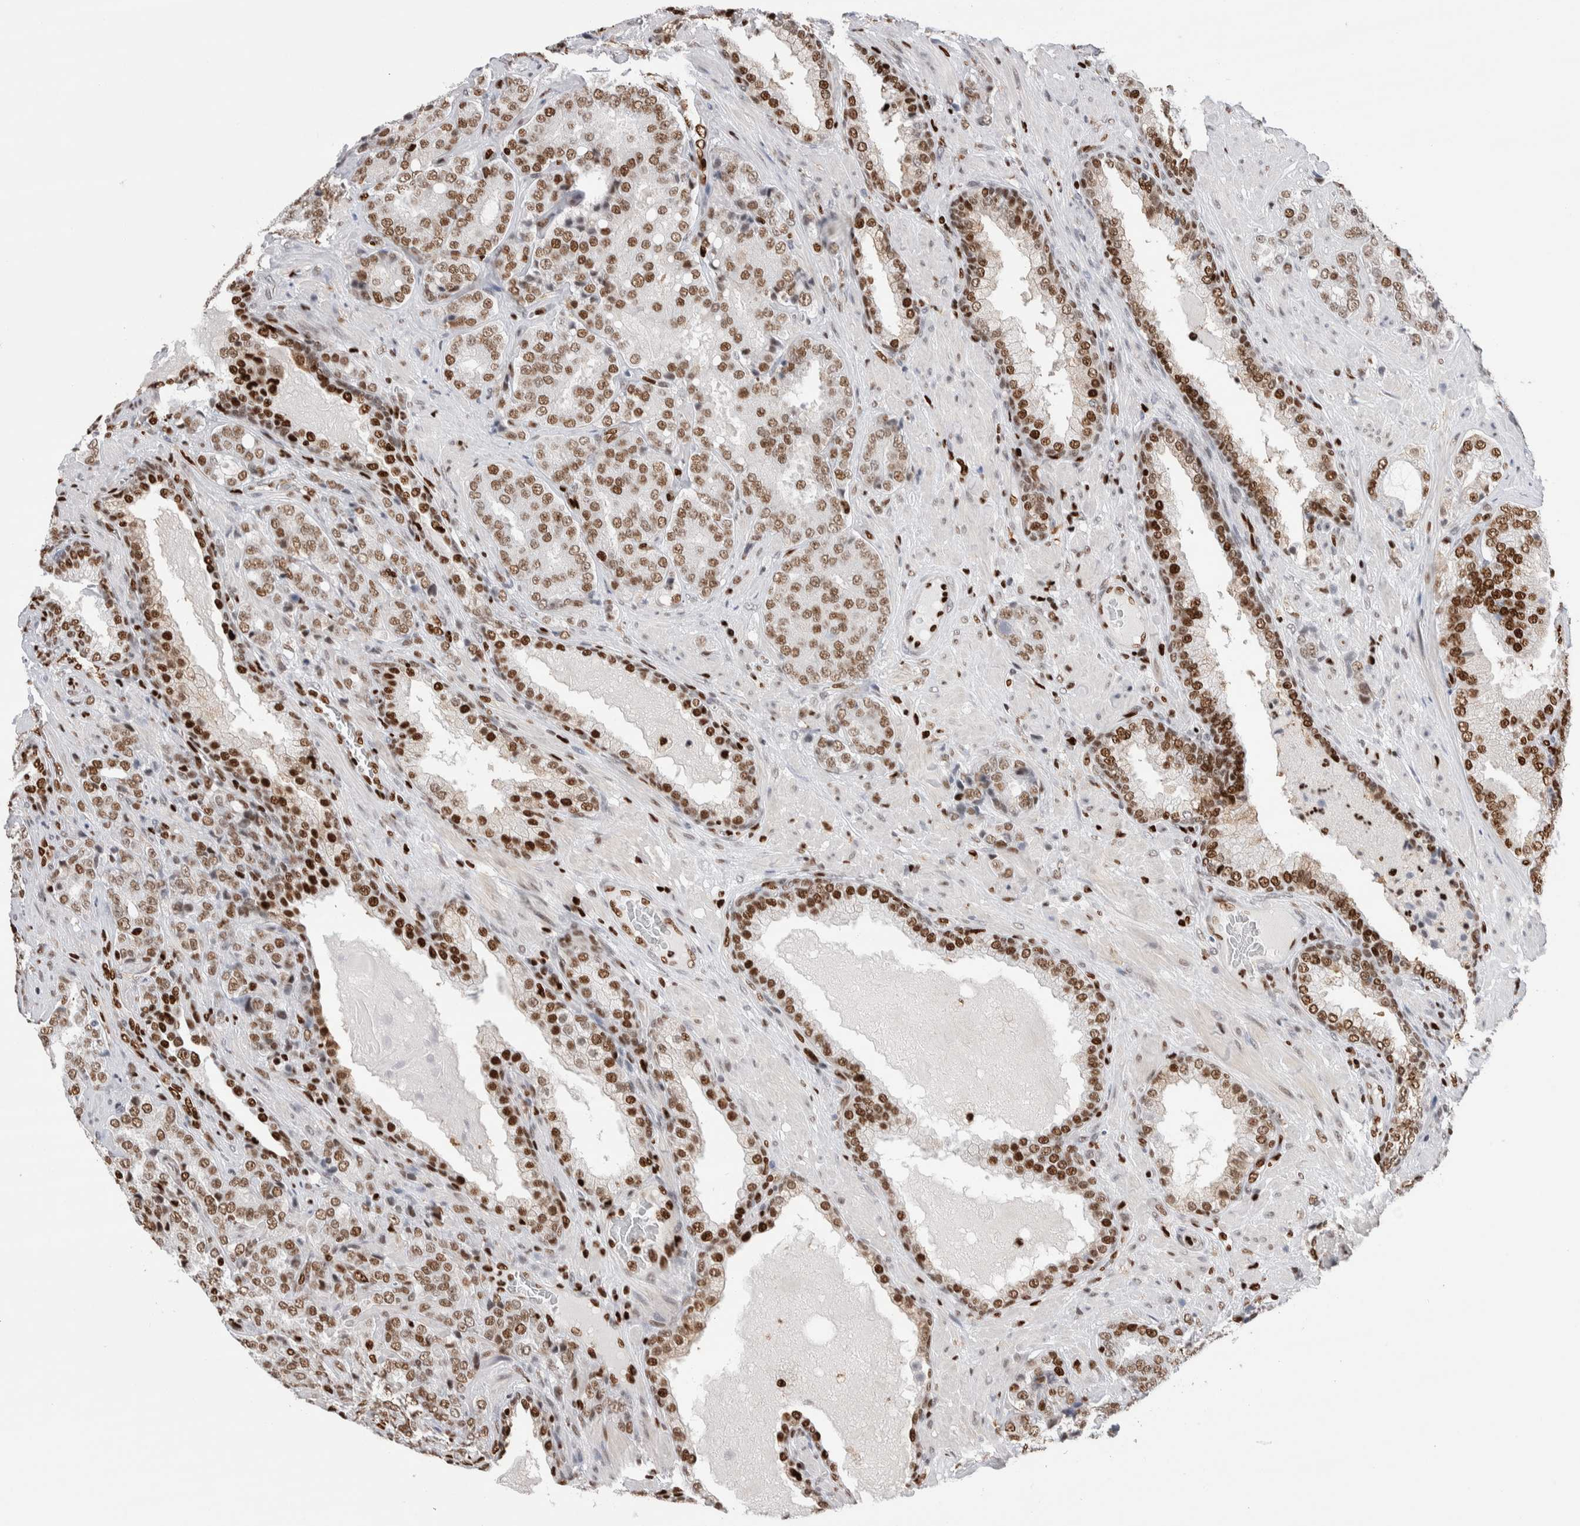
{"staining": {"intensity": "moderate", "quantity": ">75%", "location": "nuclear"}, "tissue": "prostate cancer", "cell_type": "Tumor cells", "image_type": "cancer", "snomed": [{"axis": "morphology", "description": "Adenocarcinoma, High grade"}, {"axis": "topography", "description": "Prostate"}], "caption": "Protein expression analysis of high-grade adenocarcinoma (prostate) displays moderate nuclear staining in approximately >75% of tumor cells. Using DAB (3,3'-diaminobenzidine) (brown) and hematoxylin (blue) stains, captured at high magnification using brightfield microscopy.", "gene": "RNASEK-C17orf49", "patient": {"sex": "male", "age": 50}}